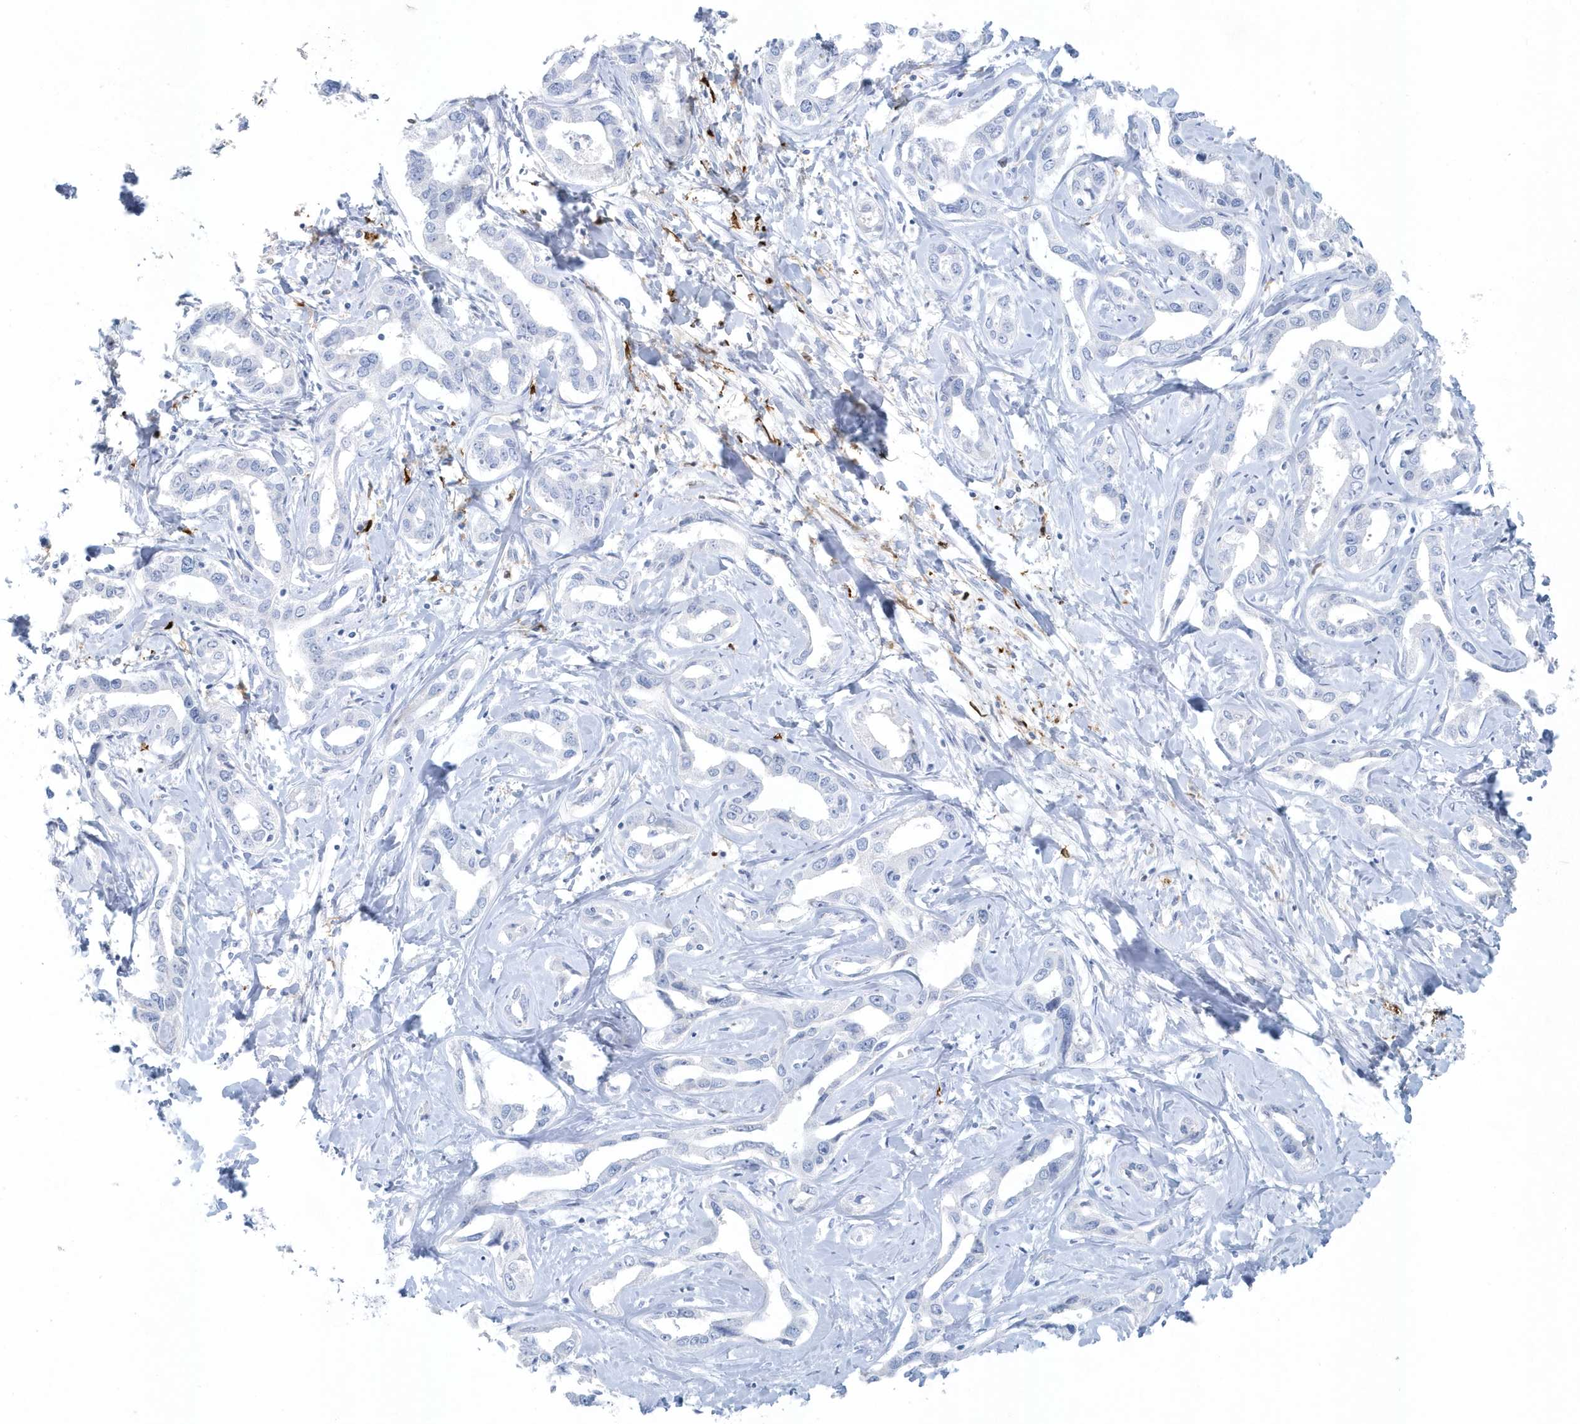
{"staining": {"intensity": "negative", "quantity": "none", "location": "none"}, "tissue": "liver cancer", "cell_type": "Tumor cells", "image_type": "cancer", "snomed": [{"axis": "morphology", "description": "Cholangiocarcinoma"}, {"axis": "topography", "description": "Liver"}], "caption": "Immunohistochemistry micrograph of neoplastic tissue: human liver cholangiocarcinoma stained with DAB (3,3'-diaminobenzidine) demonstrates no significant protein expression in tumor cells.", "gene": "FAM98A", "patient": {"sex": "male", "age": 59}}